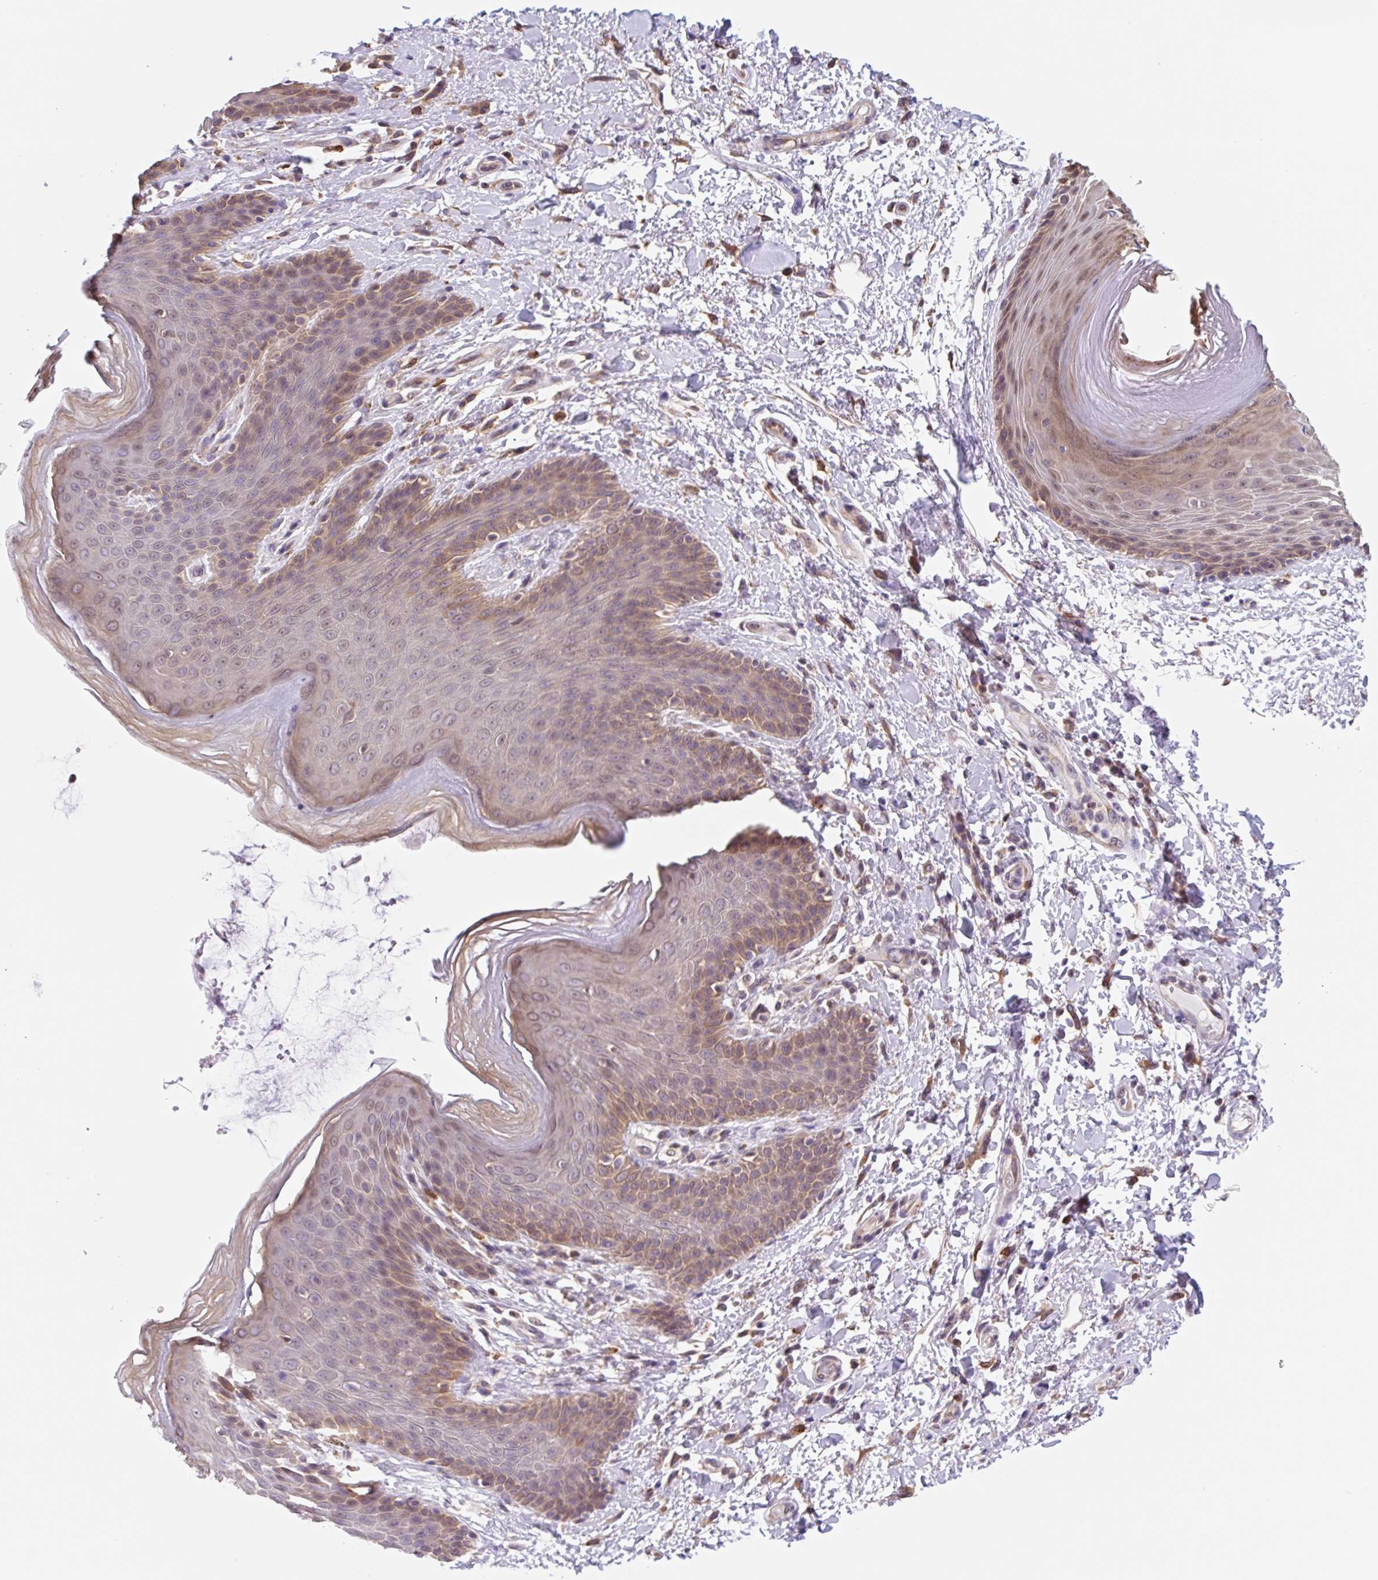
{"staining": {"intensity": "moderate", "quantity": ">75%", "location": "cytoplasmic/membranous,nuclear"}, "tissue": "skin", "cell_type": "Epidermal cells", "image_type": "normal", "snomed": [{"axis": "morphology", "description": "Normal tissue, NOS"}, {"axis": "topography", "description": "Peripheral nerve tissue"}], "caption": "Immunohistochemistry (DAB (3,3'-diaminobenzidine)) staining of unremarkable skin exhibits moderate cytoplasmic/membranous,nuclear protein staining in about >75% of epidermal cells. Immunohistochemistry (ihc) stains the protein of interest in brown and the nuclei are stained blue.", "gene": "TBPL2", "patient": {"sex": "male", "age": 51}}